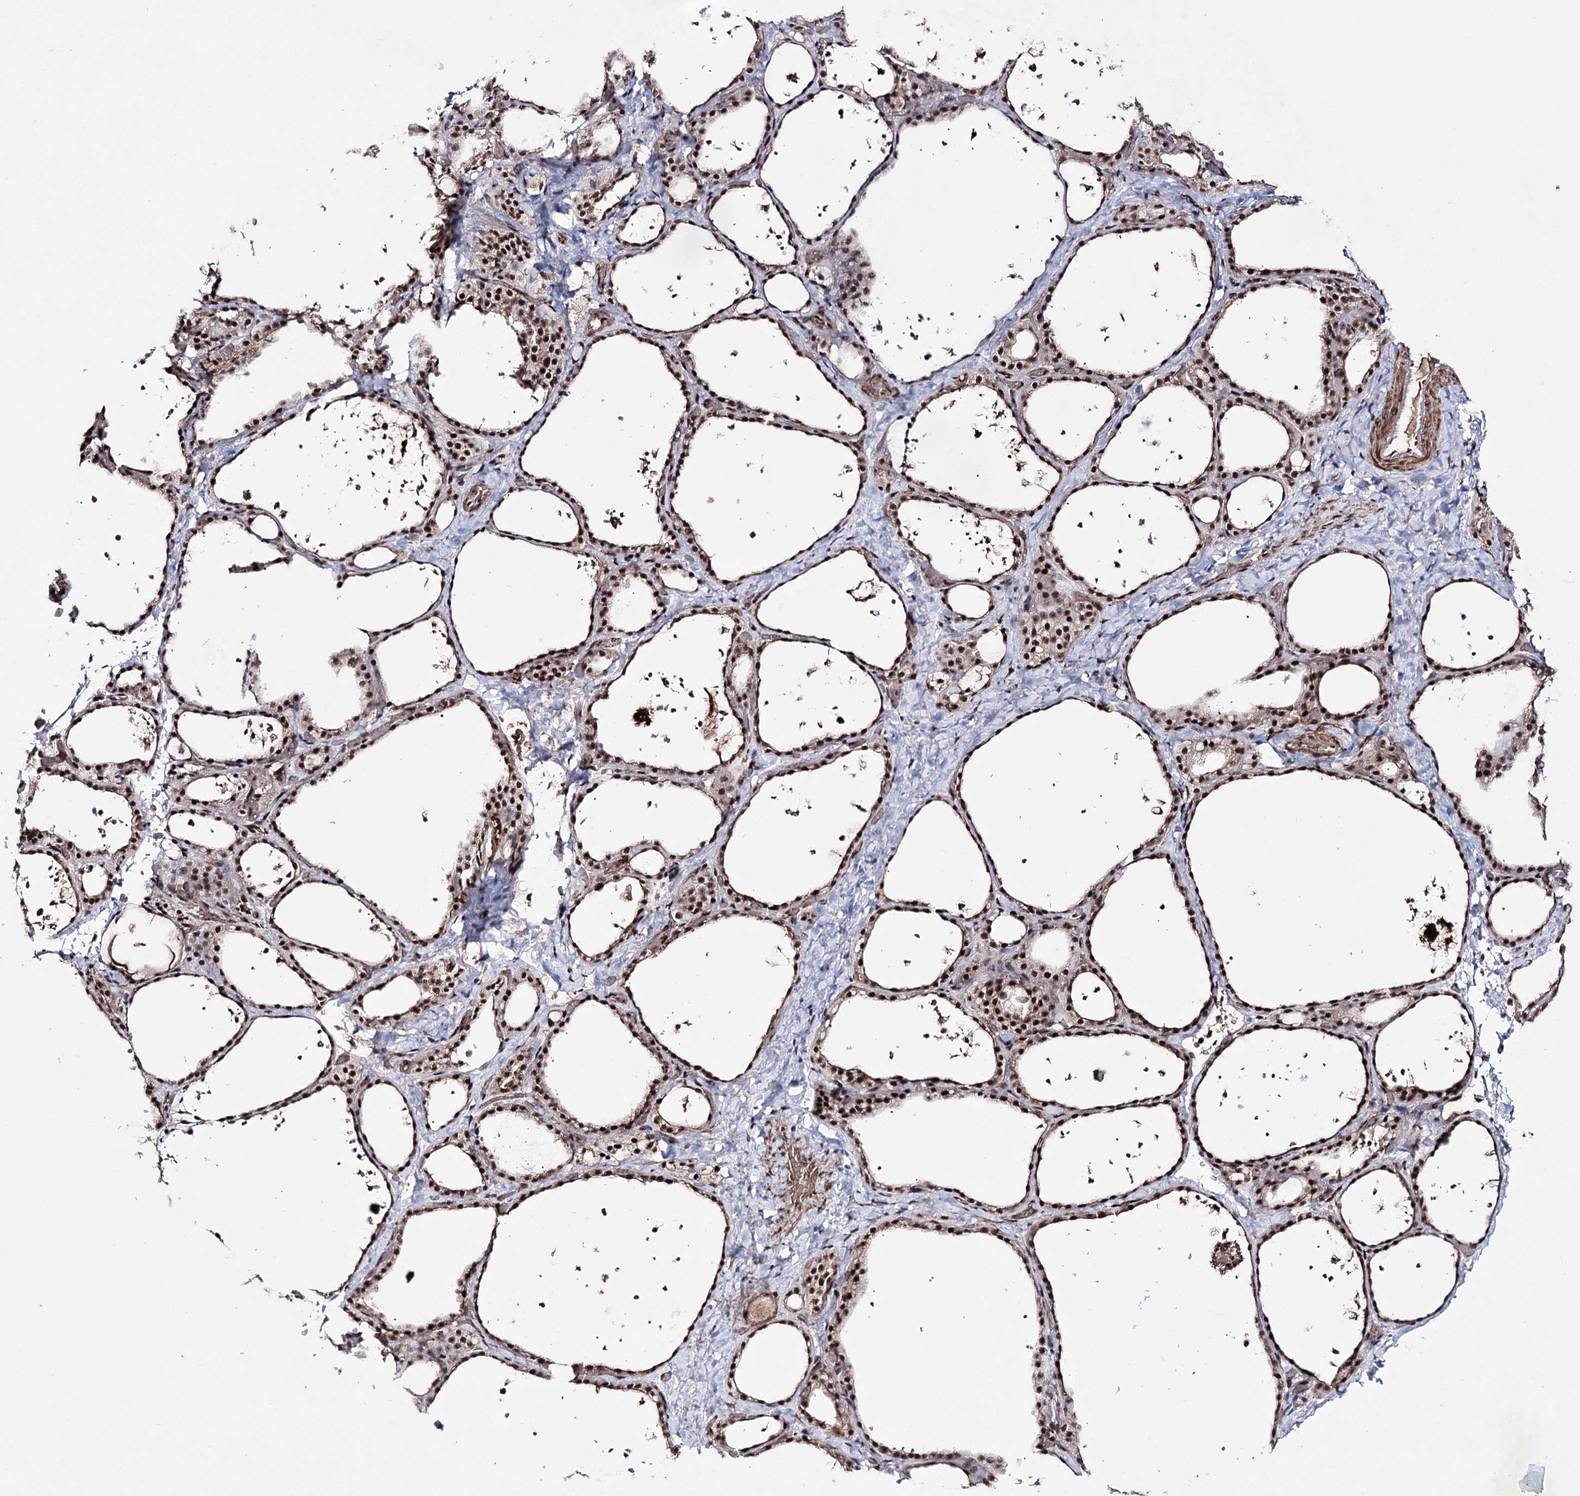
{"staining": {"intensity": "strong", "quantity": ">75%", "location": "nuclear"}, "tissue": "thyroid gland", "cell_type": "Glandular cells", "image_type": "normal", "snomed": [{"axis": "morphology", "description": "Normal tissue, NOS"}, {"axis": "topography", "description": "Thyroid gland"}], "caption": "Glandular cells exhibit high levels of strong nuclear staining in approximately >75% of cells in normal human thyroid gland. (Brightfield microscopy of DAB IHC at high magnification).", "gene": "PRPF40A", "patient": {"sex": "female", "age": 44}}